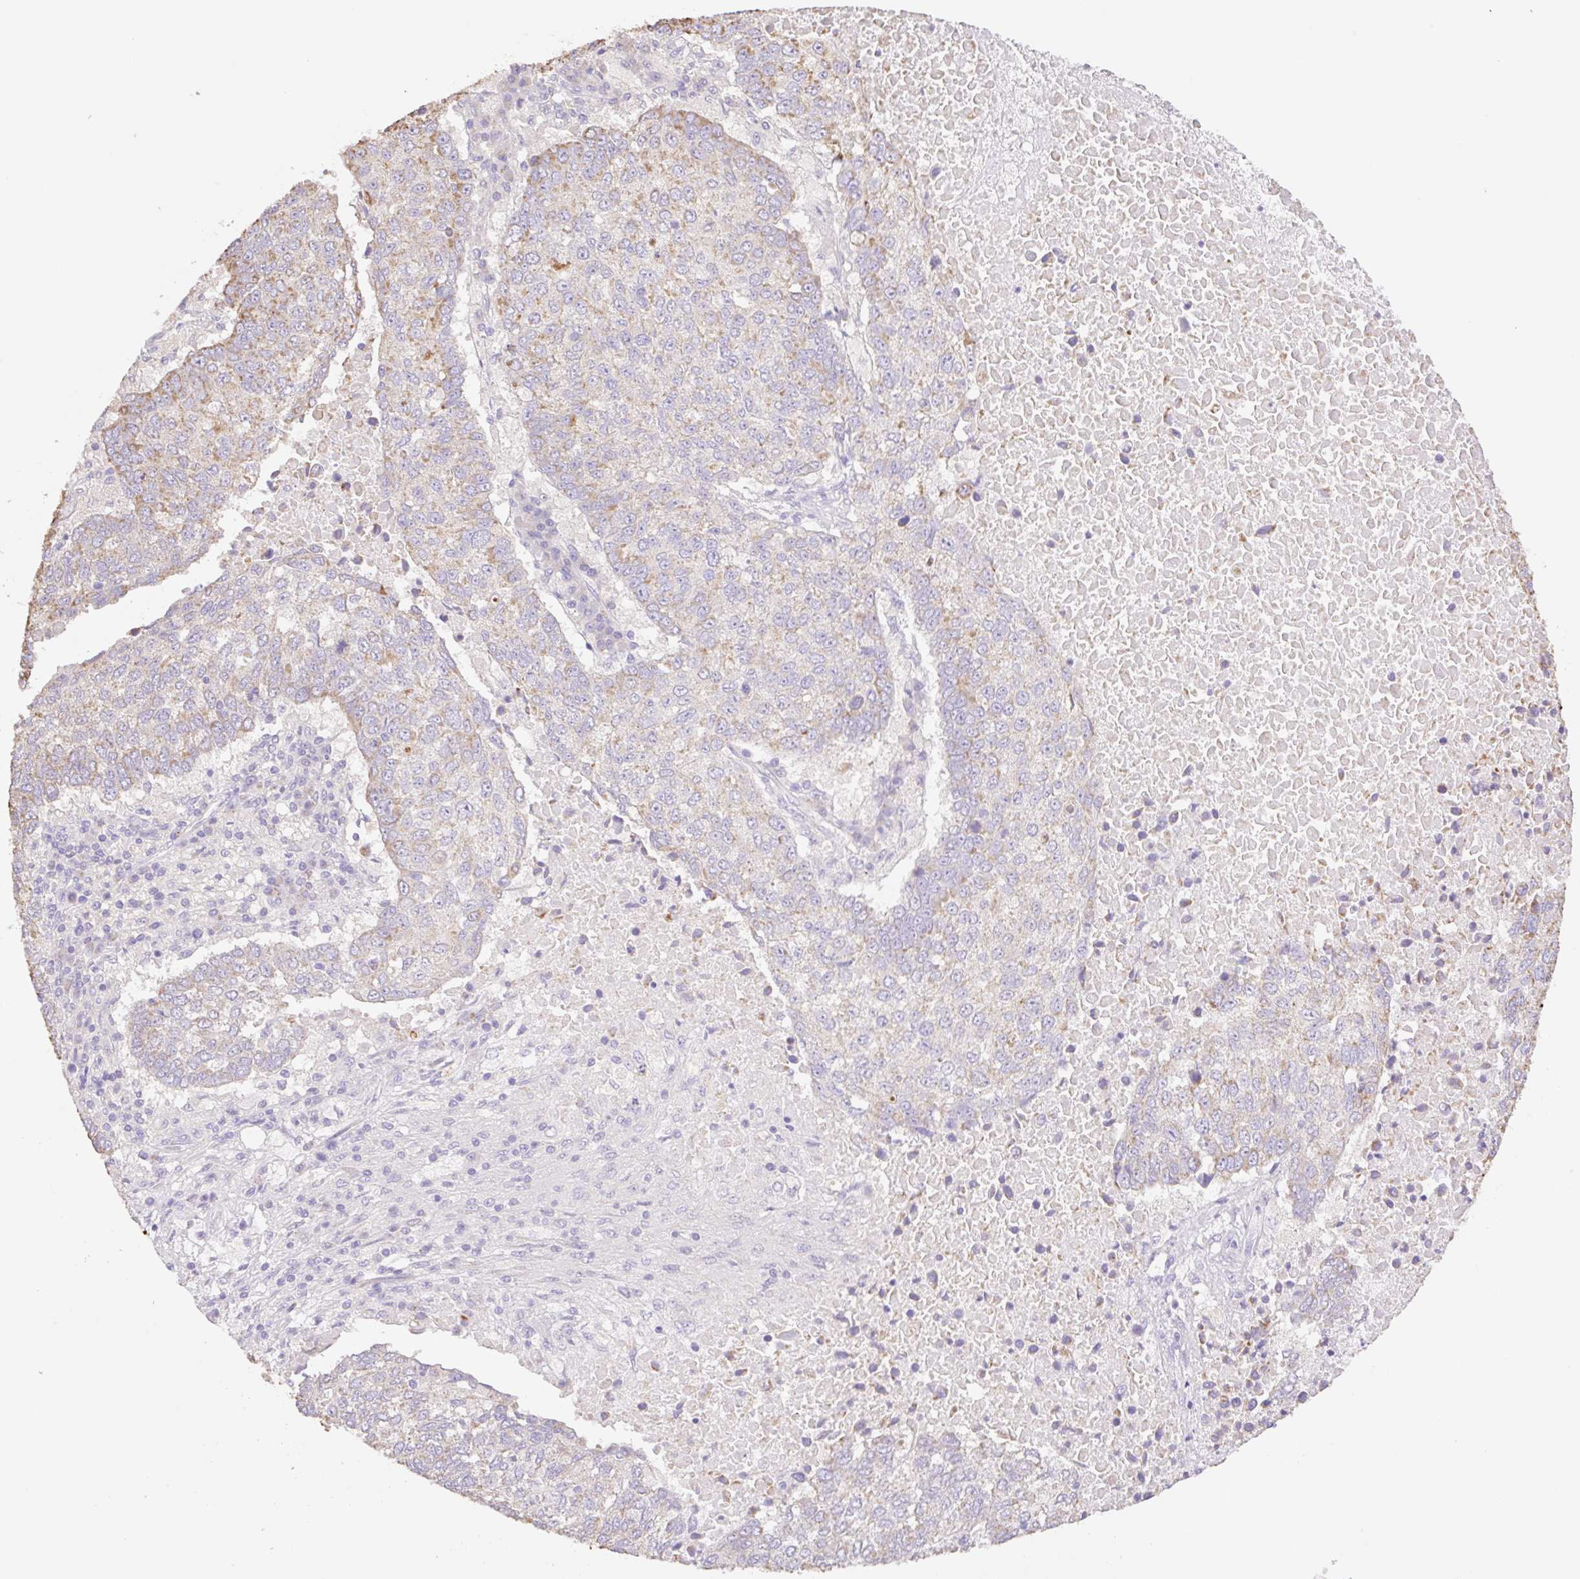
{"staining": {"intensity": "weak", "quantity": "25%-75%", "location": "cytoplasmic/membranous"}, "tissue": "lung cancer", "cell_type": "Tumor cells", "image_type": "cancer", "snomed": [{"axis": "morphology", "description": "Squamous cell carcinoma, NOS"}, {"axis": "topography", "description": "Lung"}], "caption": "Immunohistochemical staining of human lung cancer shows low levels of weak cytoplasmic/membranous protein staining in approximately 25%-75% of tumor cells.", "gene": "COPZ2", "patient": {"sex": "male", "age": 73}}